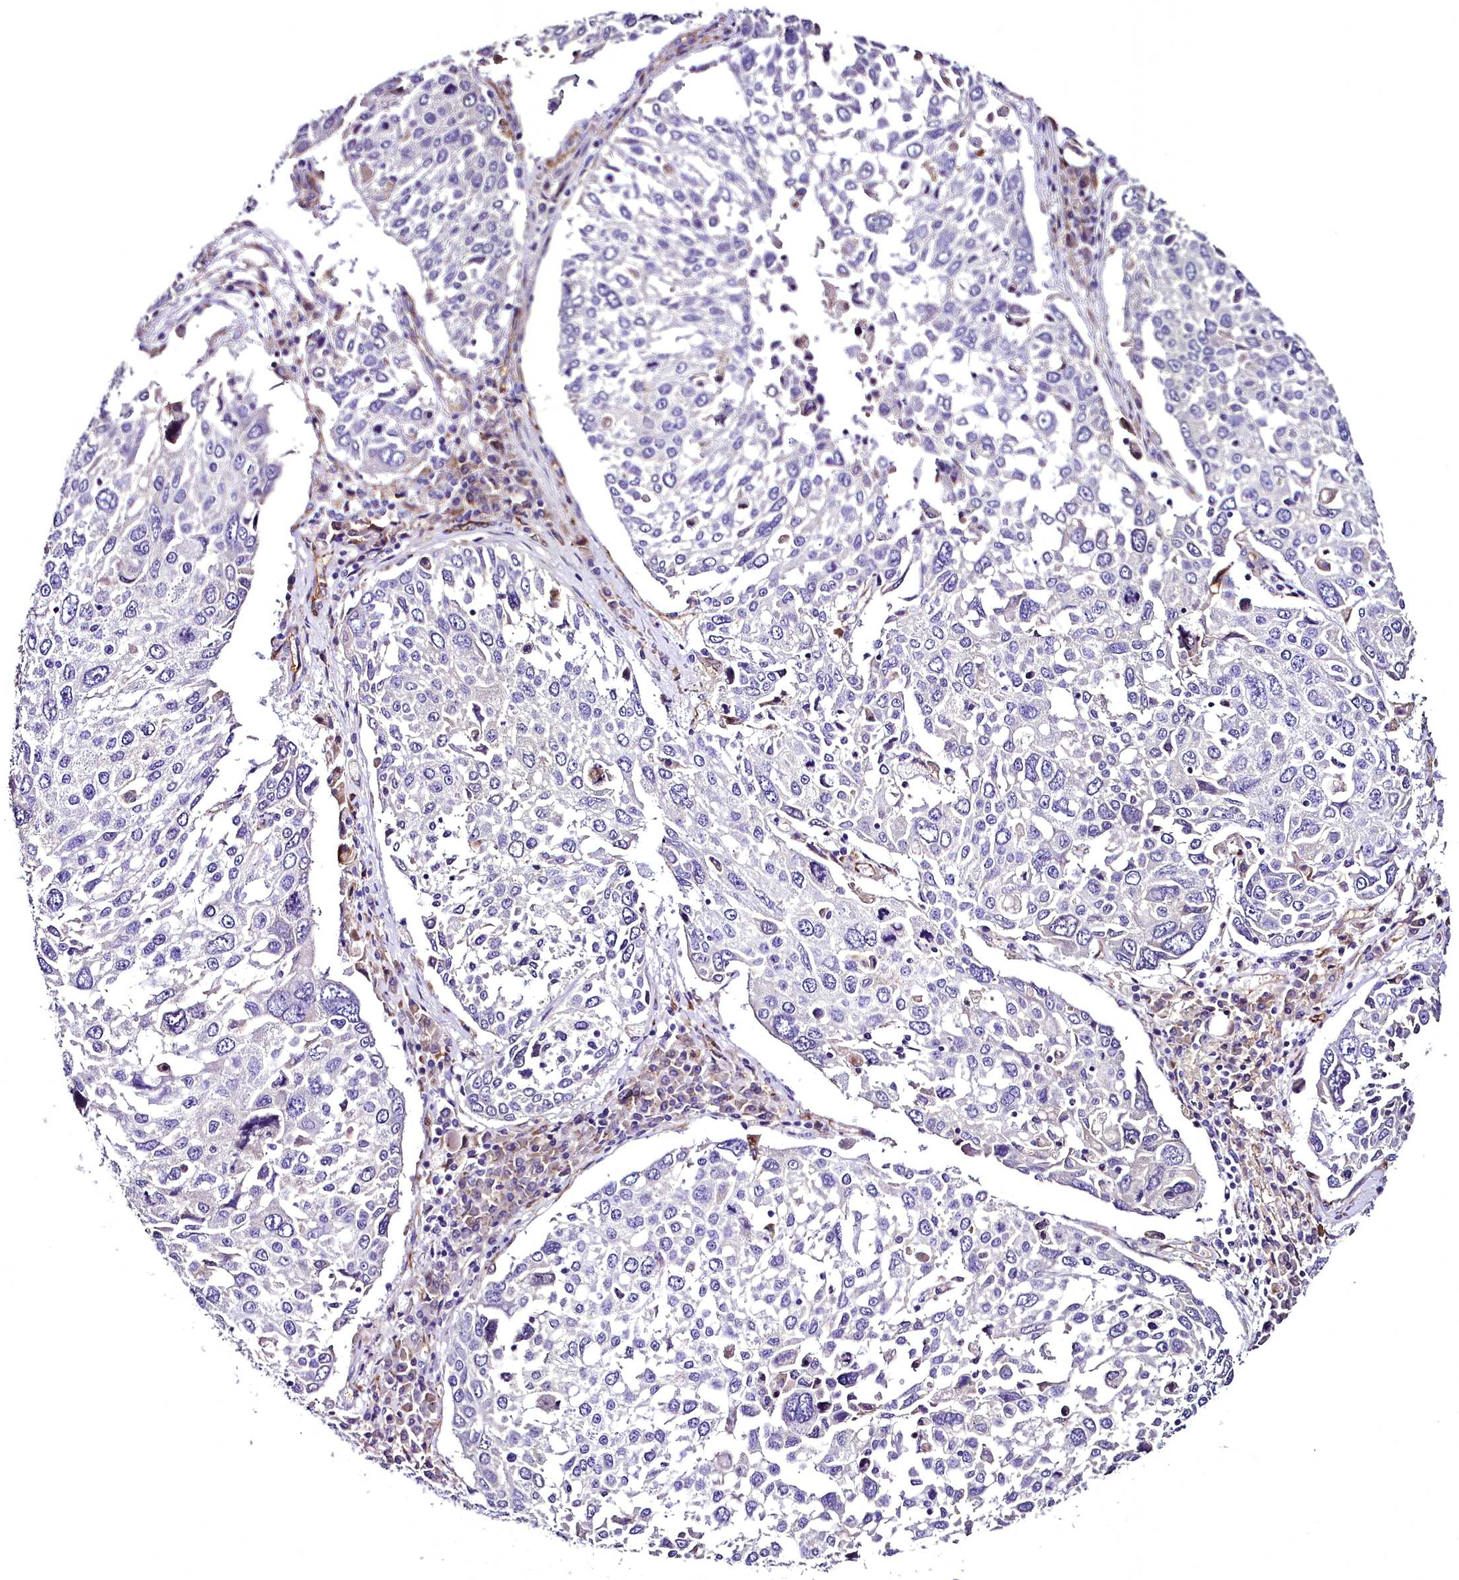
{"staining": {"intensity": "negative", "quantity": "none", "location": "none"}, "tissue": "lung cancer", "cell_type": "Tumor cells", "image_type": "cancer", "snomed": [{"axis": "morphology", "description": "Squamous cell carcinoma, NOS"}, {"axis": "topography", "description": "Lung"}], "caption": "Lung cancer (squamous cell carcinoma) was stained to show a protein in brown. There is no significant positivity in tumor cells. Brightfield microscopy of immunohistochemistry (IHC) stained with DAB (3,3'-diaminobenzidine) (brown) and hematoxylin (blue), captured at high magnification.", "gene": "MS4A18", "patient": {"sex": "male", "age": 65}}